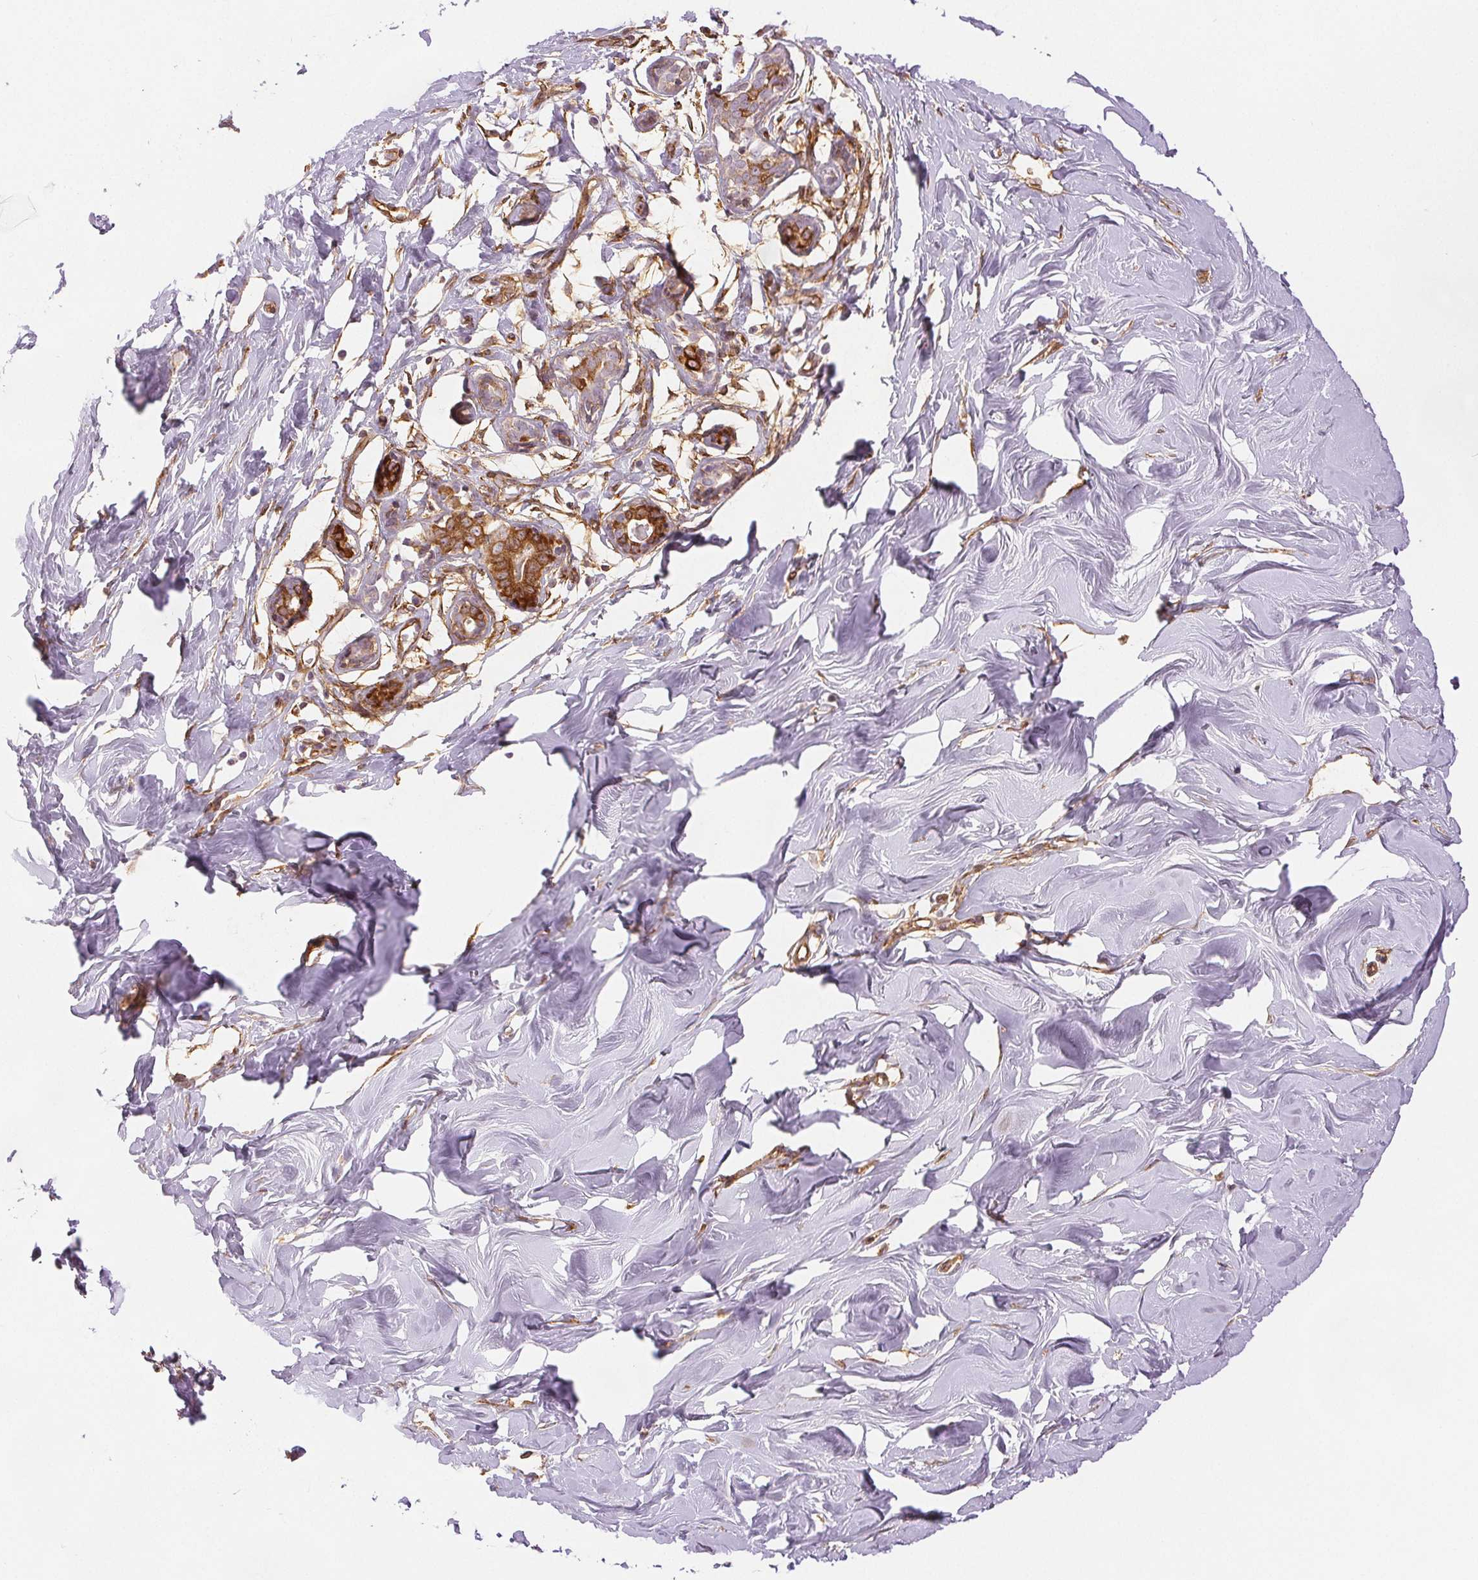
{"staining": {"intensity": "negative", "quantity": "none", "location": "none"}, "tissue": "breast", "cell_type": "Adipocytes", "image_type": "normal", "snomed": [{"axis": "morphology", "description": "Normal tissue, NOS"}, {"axis": "topography", "description": "Breast"}], "caption": "Adipocytes show no significant protein positivity in benign breast. (Immunohistochemistry, brightfield microscopy, high magnification).", "gene": "DIAPH2", "patient": {"sex": "female", "age": 27}}